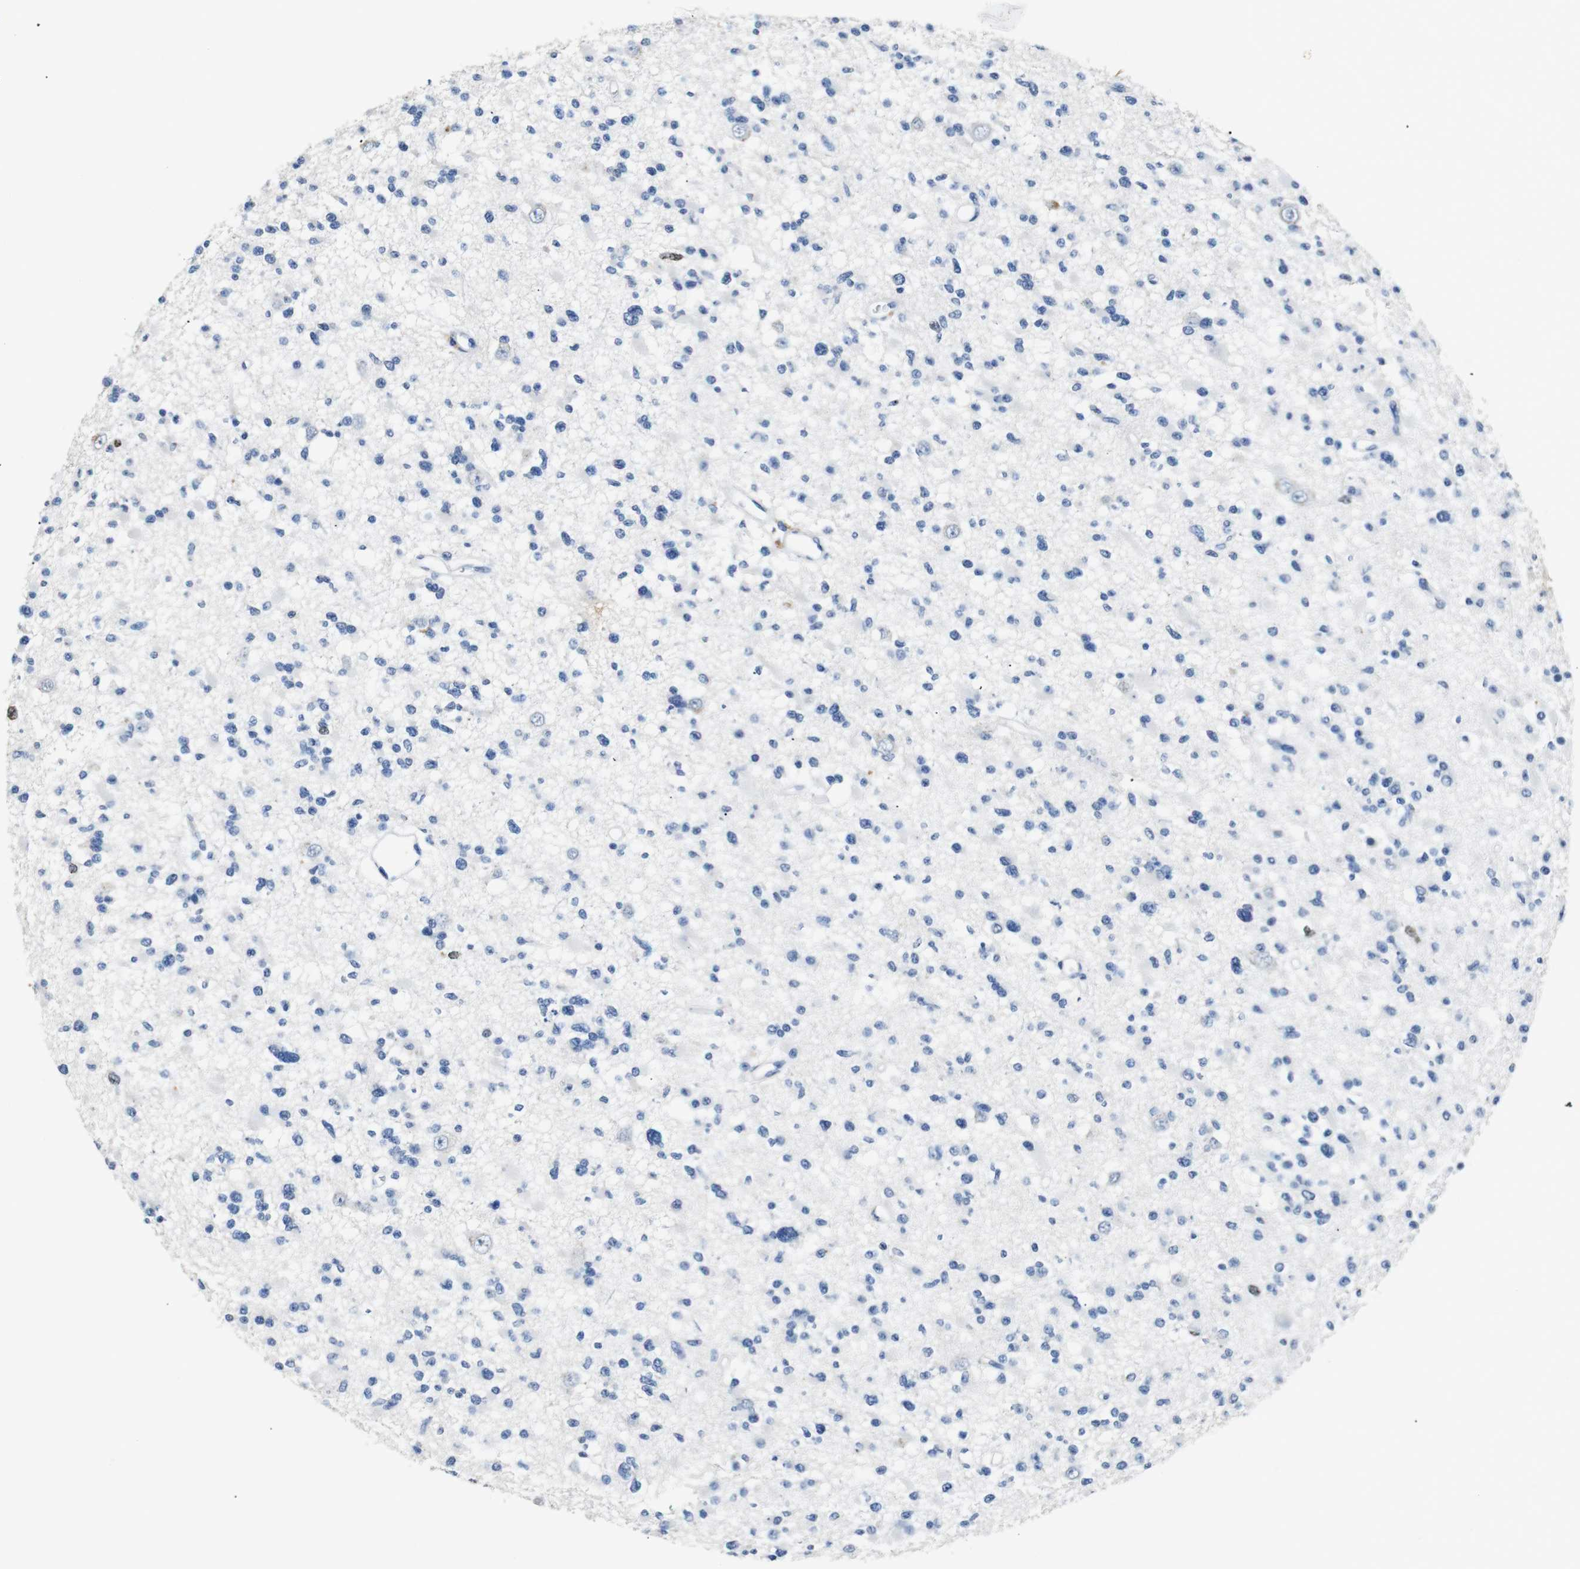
{"staining": {"intensity": "moderate", "quantity": "<25%", "location": "nuclear"}, "tissue": "glioma", "cell_type": "Tumor cells", "image_type": "cancer", "snomed": [{"axis": "morphology", "description": "Glioma, malignant, Low grade"}, {"axis": "topography", "description": "Brain"}], "caption": "About <25% of tumor cells in human malignant glioma (low-grade) demonstrate moderate nuclear protein expression as visualized by brown immunohistochemical staining.", "gene": "INCENP", "patient": {"sex": "female", "age": 22}}